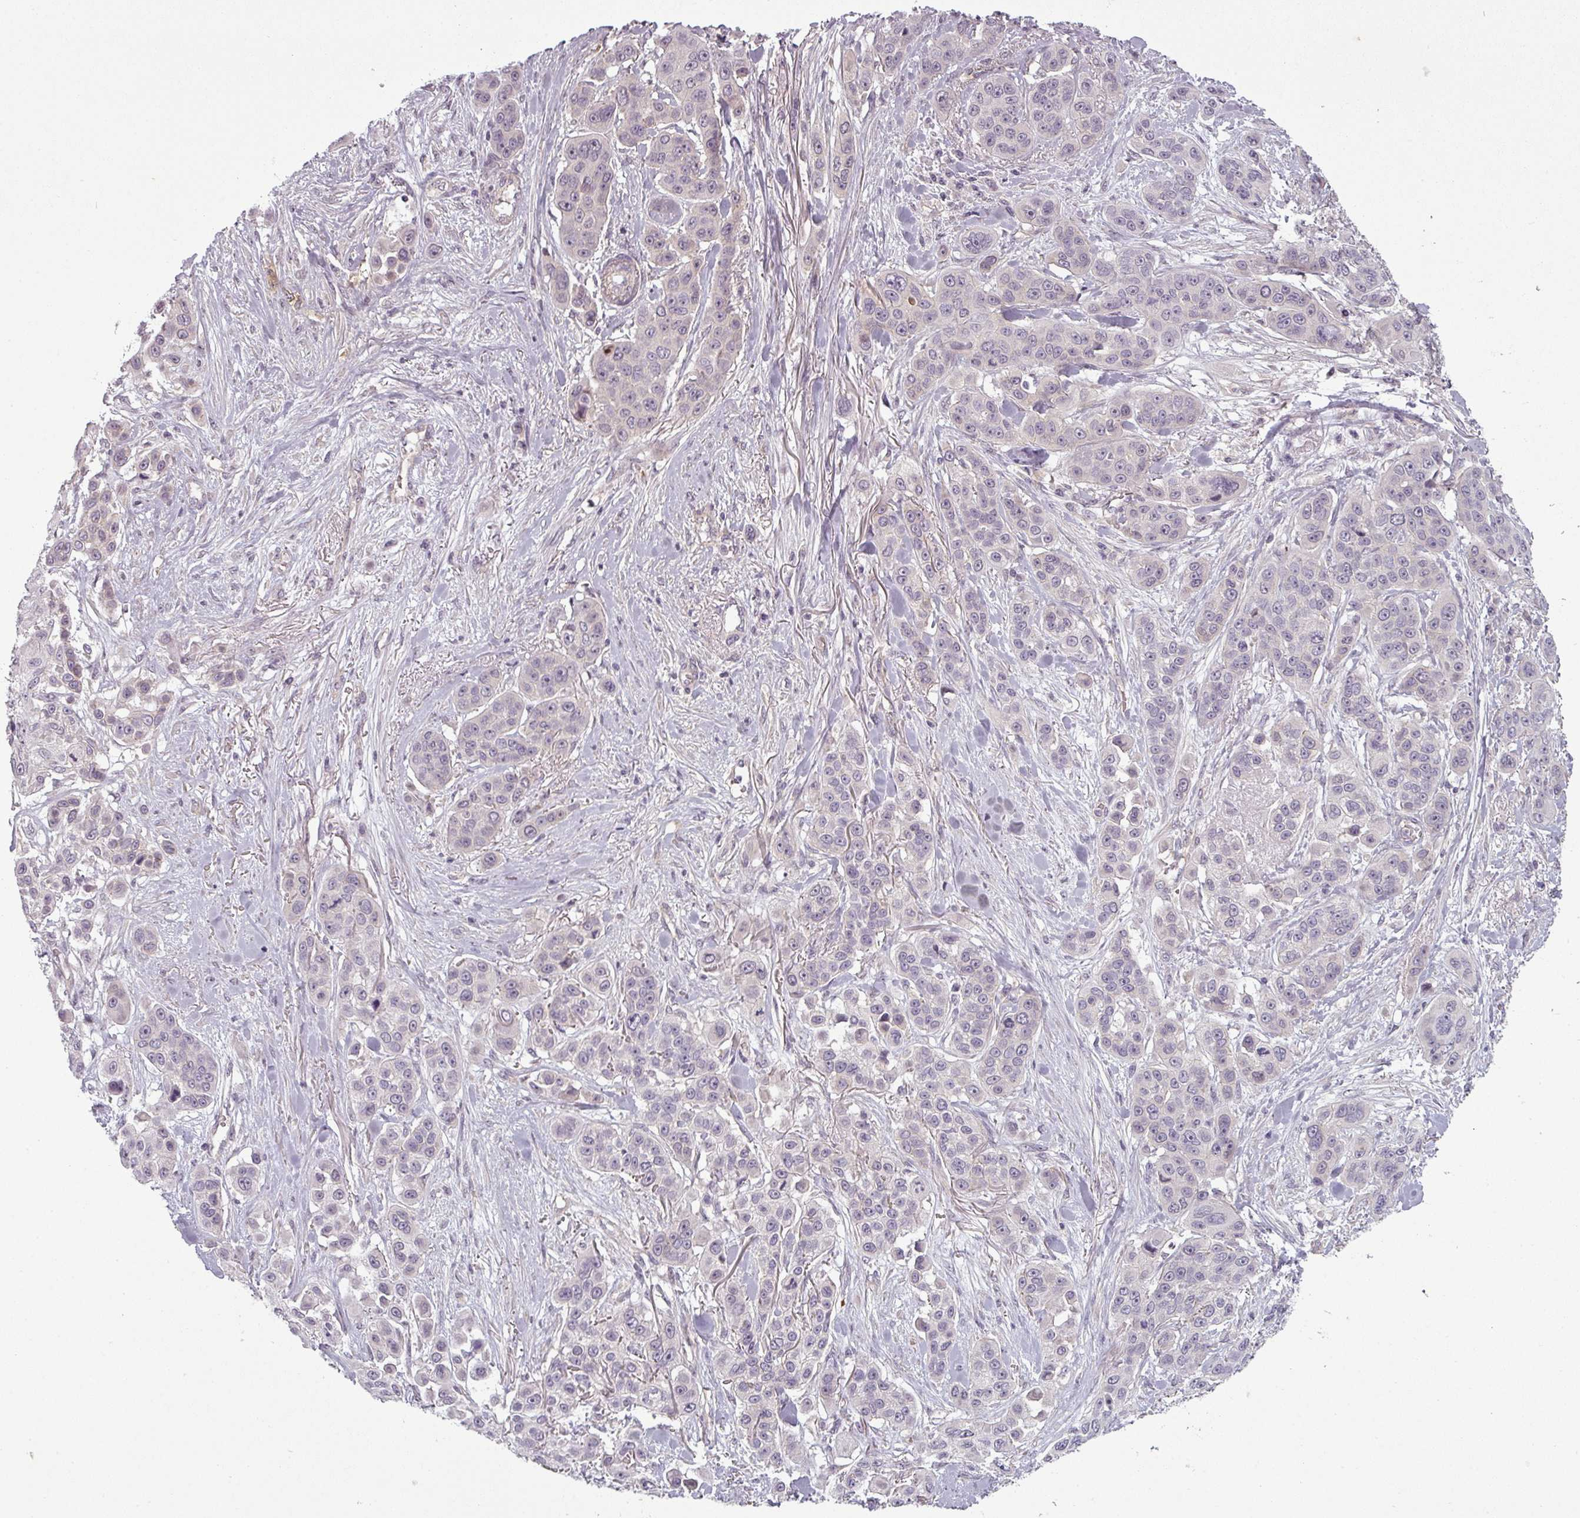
{"staining": {"intensity": "negative", "quantity": "none", "location": "none"}, "tissue": "skin cancer", "cell_type": "Tumor cells", "image_type": "cancer", "snomed": [{"axis": "morphology", "description": "Squamous cell carcinoma, NOS"}, {"axis": "topography", "description": "Skin"}], "caption": "DAB immunohistochemical staining of human skin cancer displays no significant expression in tumor cells.", "gene": "SLC16A9", "patient": {"sex": "male", "age": 67}}